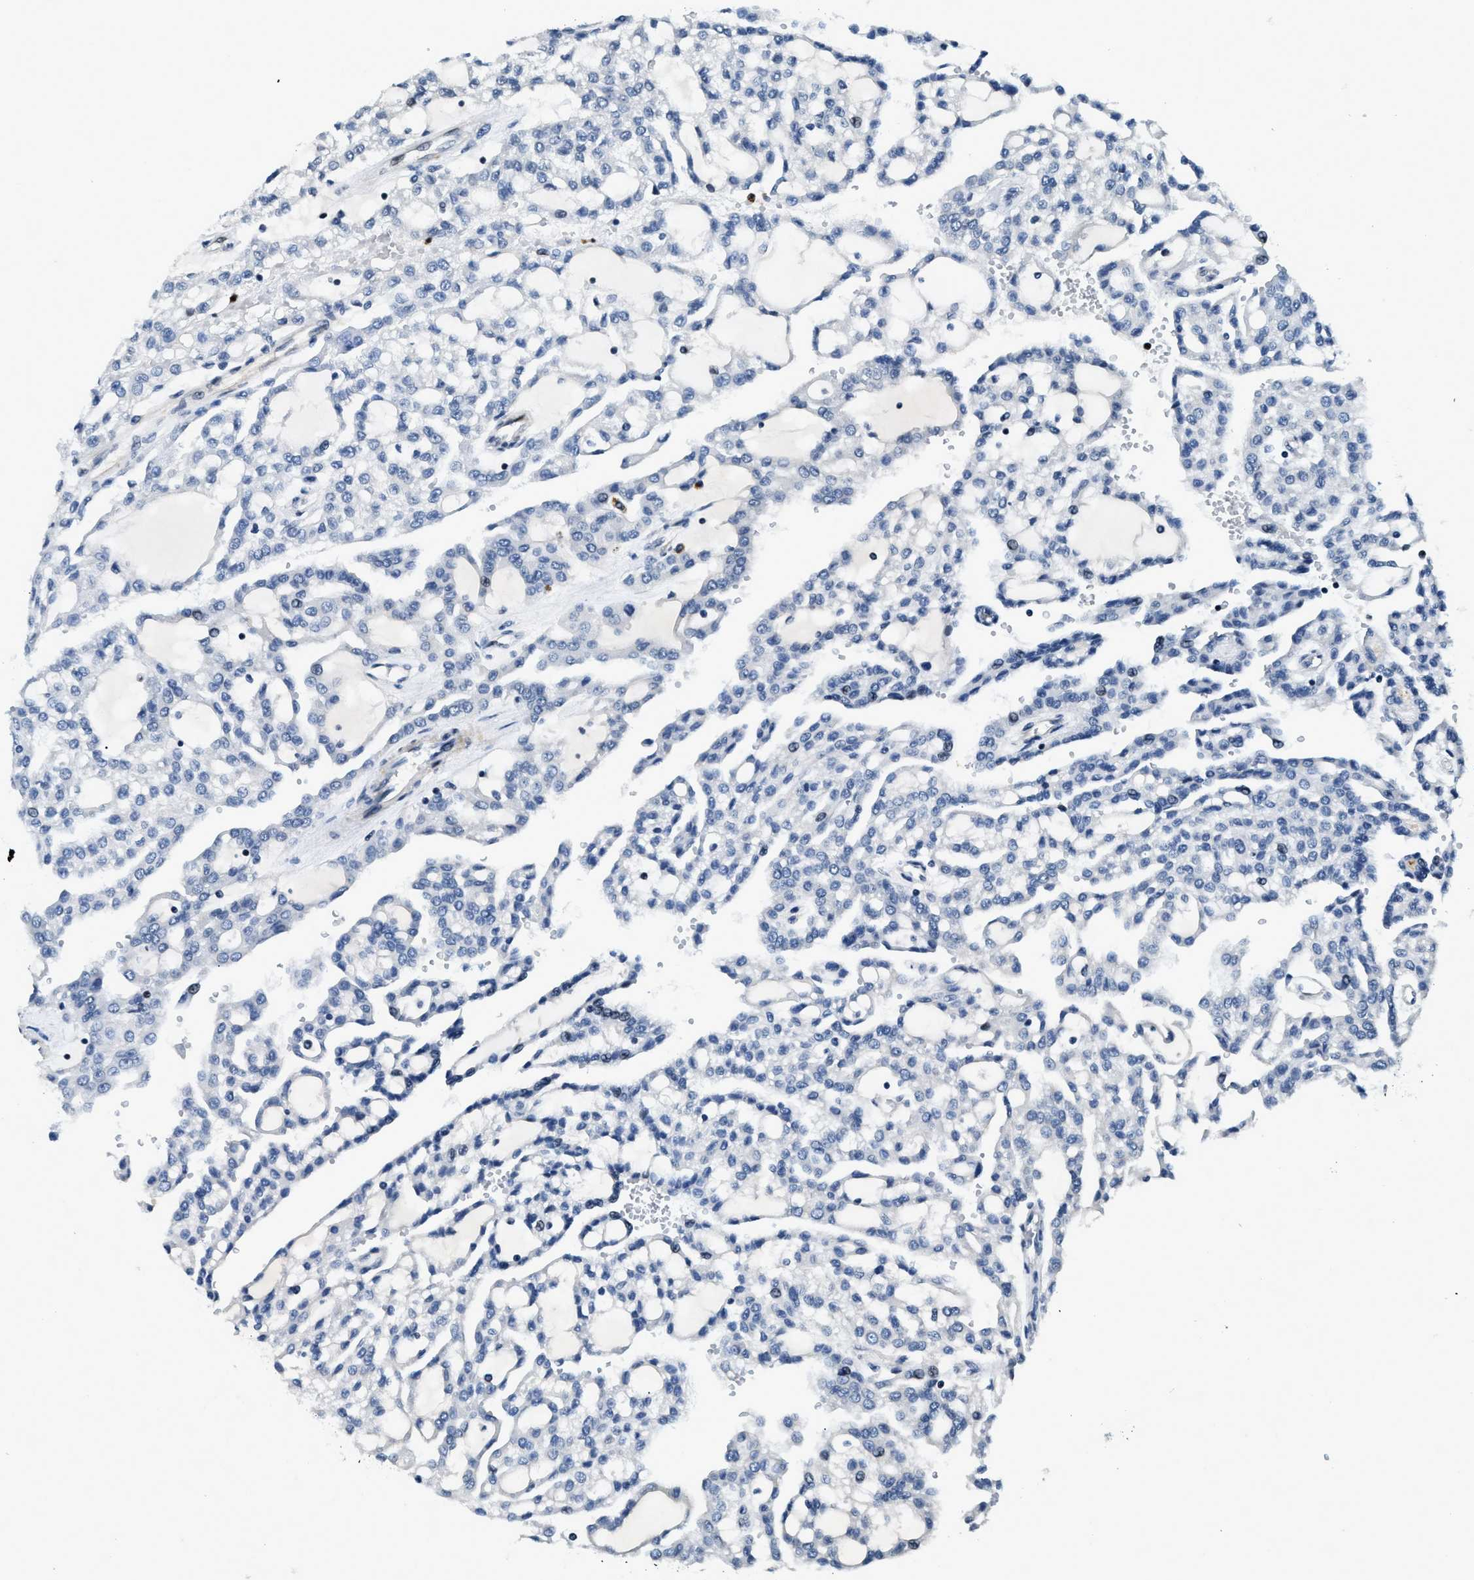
{"staining": {"intensity": "negative", "quantity": "none", "location": "none"}, "tissue": "renal cancer", "cell_type": "Tumor cells", "image_type": "cancer", "snomed": [{"axis": "morphology", "description": "Adenocarcinoma, NOS"}, {"axis": "topography", "description": "Kidney"}], "caption": "Immunohistochemistry (IHC) image of neoplastic tissue: adenocarcinoma (renal) stained with DAB shows no significant protein positivity in tumor cells.", "gene": "ZC3HC1", "patient": {"sex": "male", "age": 63}}